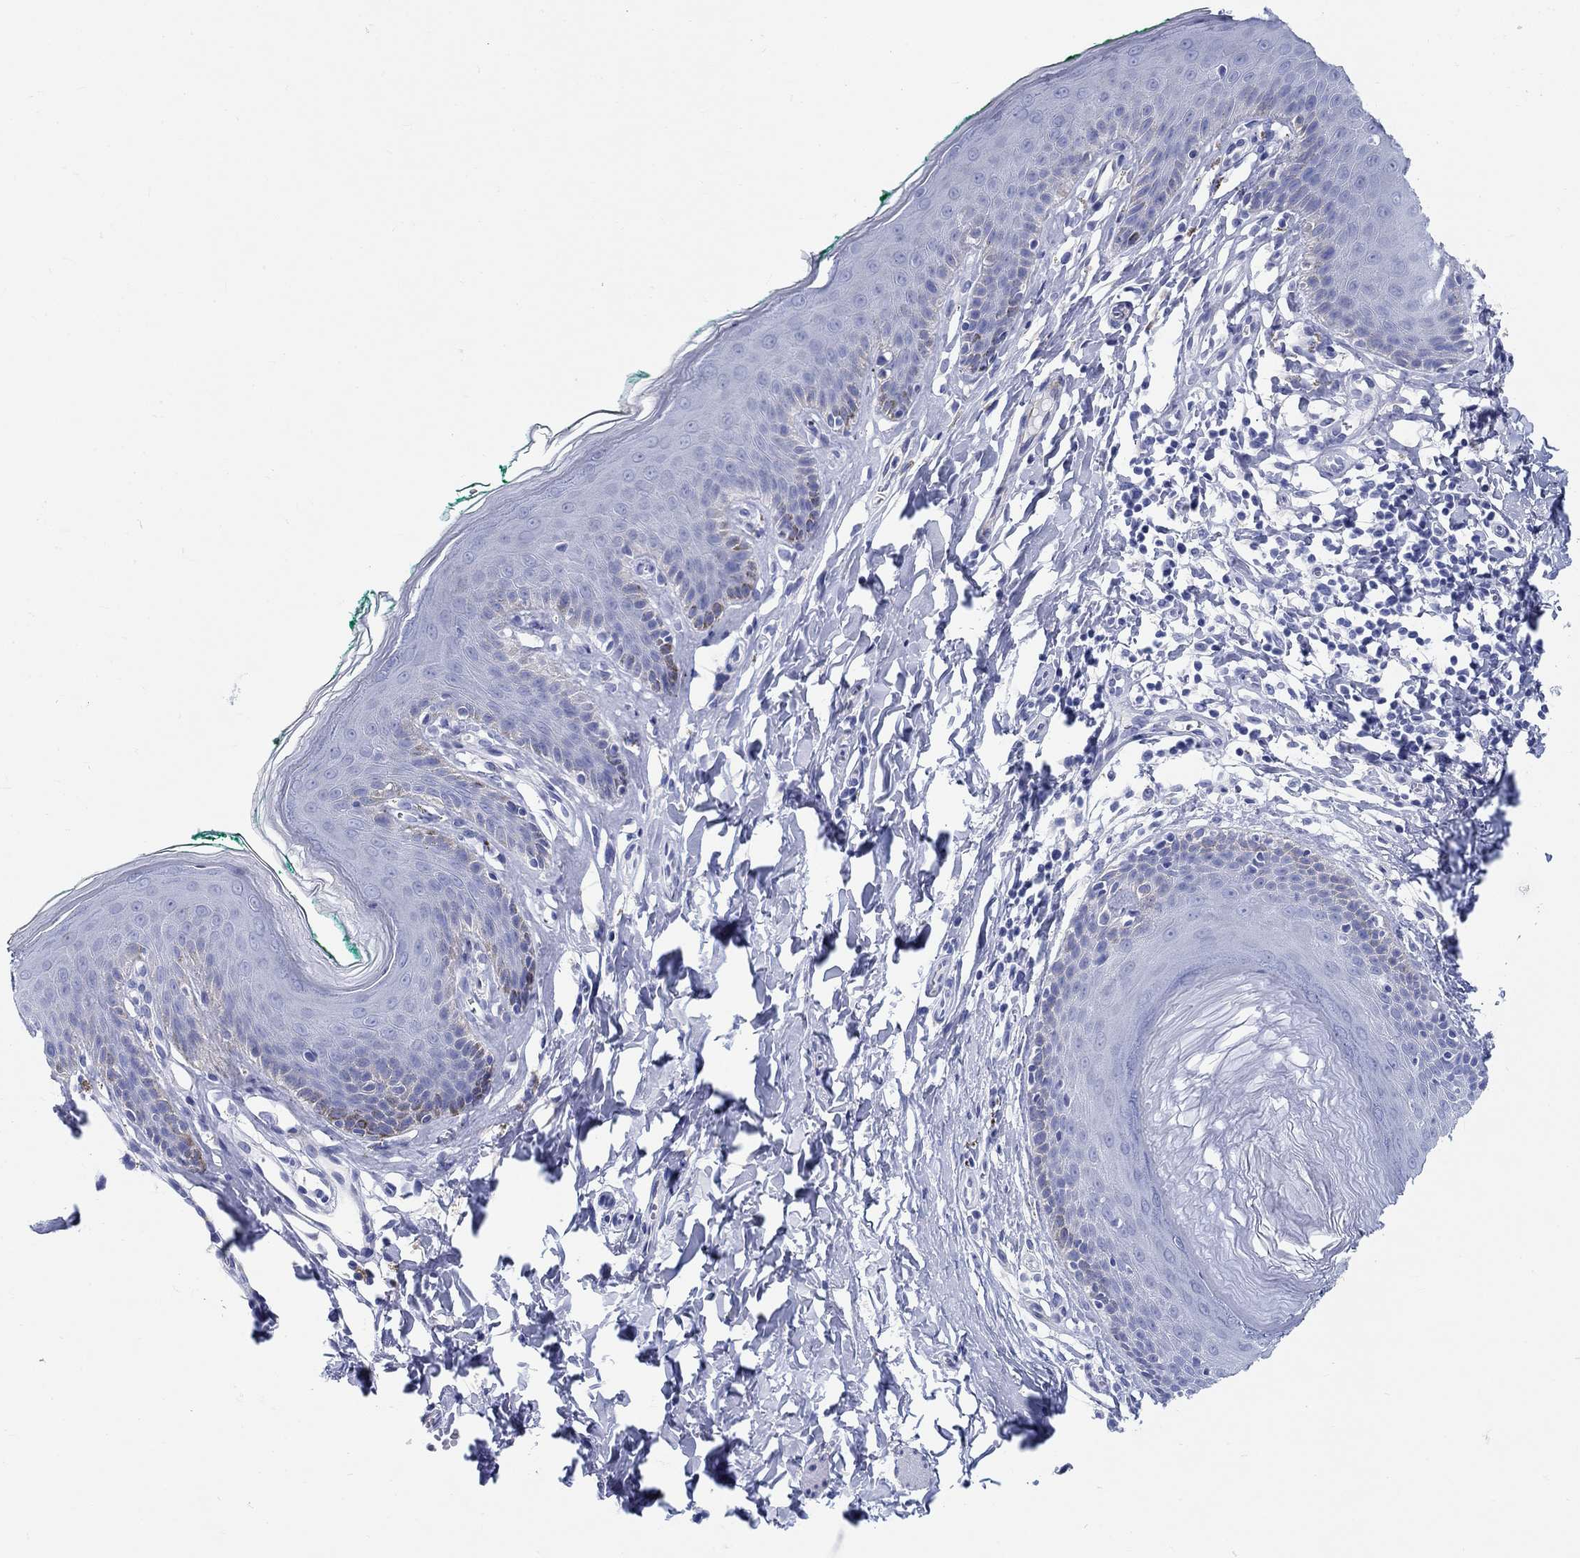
{"staining": {"intensity": "negative", "quantity": "none", "location": "none"}, "tissue": "skin", "cell_type": "Epidermal cells", "image_type": "normal", "snomed": [{"axis": "morphology", "description": "Normal tissue, NOS"}, {"axis": "topography", "description": "Vulva"}], "caption": "This is a photomicrograph of immunohistochemistry staining of unremarkable skin, which shows no expression in epidermal cells. Brightfield microscopy of IHC stained with DAB (brown) and hematoxylin (blue), captured at high magnification.", "gene": "RD3L", "patient": {"sex": "female", "age": 66}}